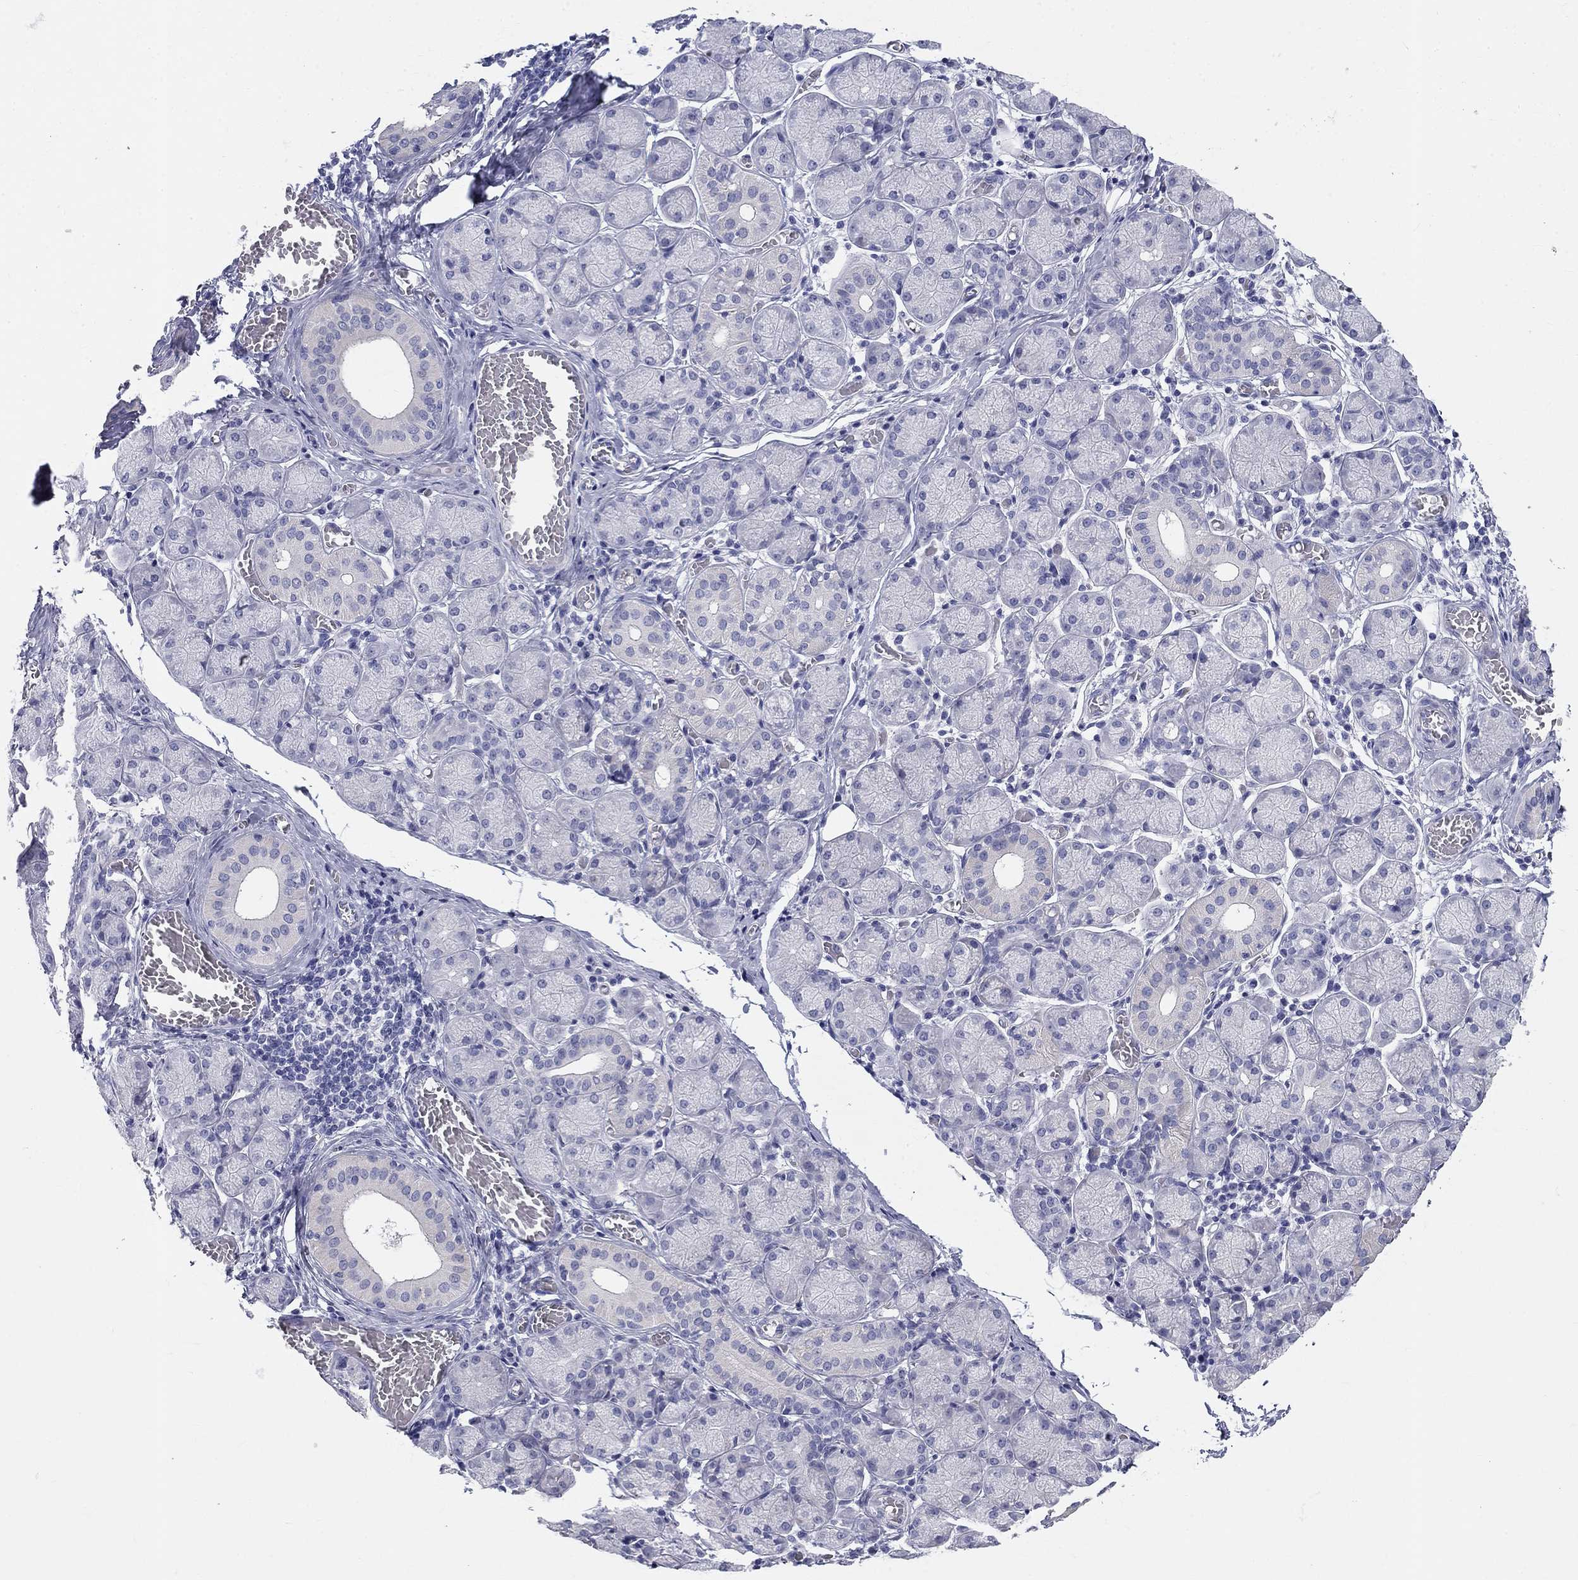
{"staining": {"intensity": "negative", "quantity": "none", "location": "none"}, "tissue": "salivary gland", "cell_type": "Glandular cells", "image_type": "normal", "snomed": [{"axis": "morphology", "description": "Normal tissue, NOS"}, {"axis": "topography", "description": "Salivary gland"}, {"axis": "topography", "description": "Peripheral nerve tissue"}], "caption": "High magnification brightfield microscopy of unremarkable salivary gland stained with DAB (3,3'-diaminobenzidine) (brown) and counterstained with hematoxylin (blue): glandular cells show no significant expression. (IHC, brightfield microscopy, high magnification).", "gene": "GALNTL5", "patient": {"sex": "female", "age": 24}}